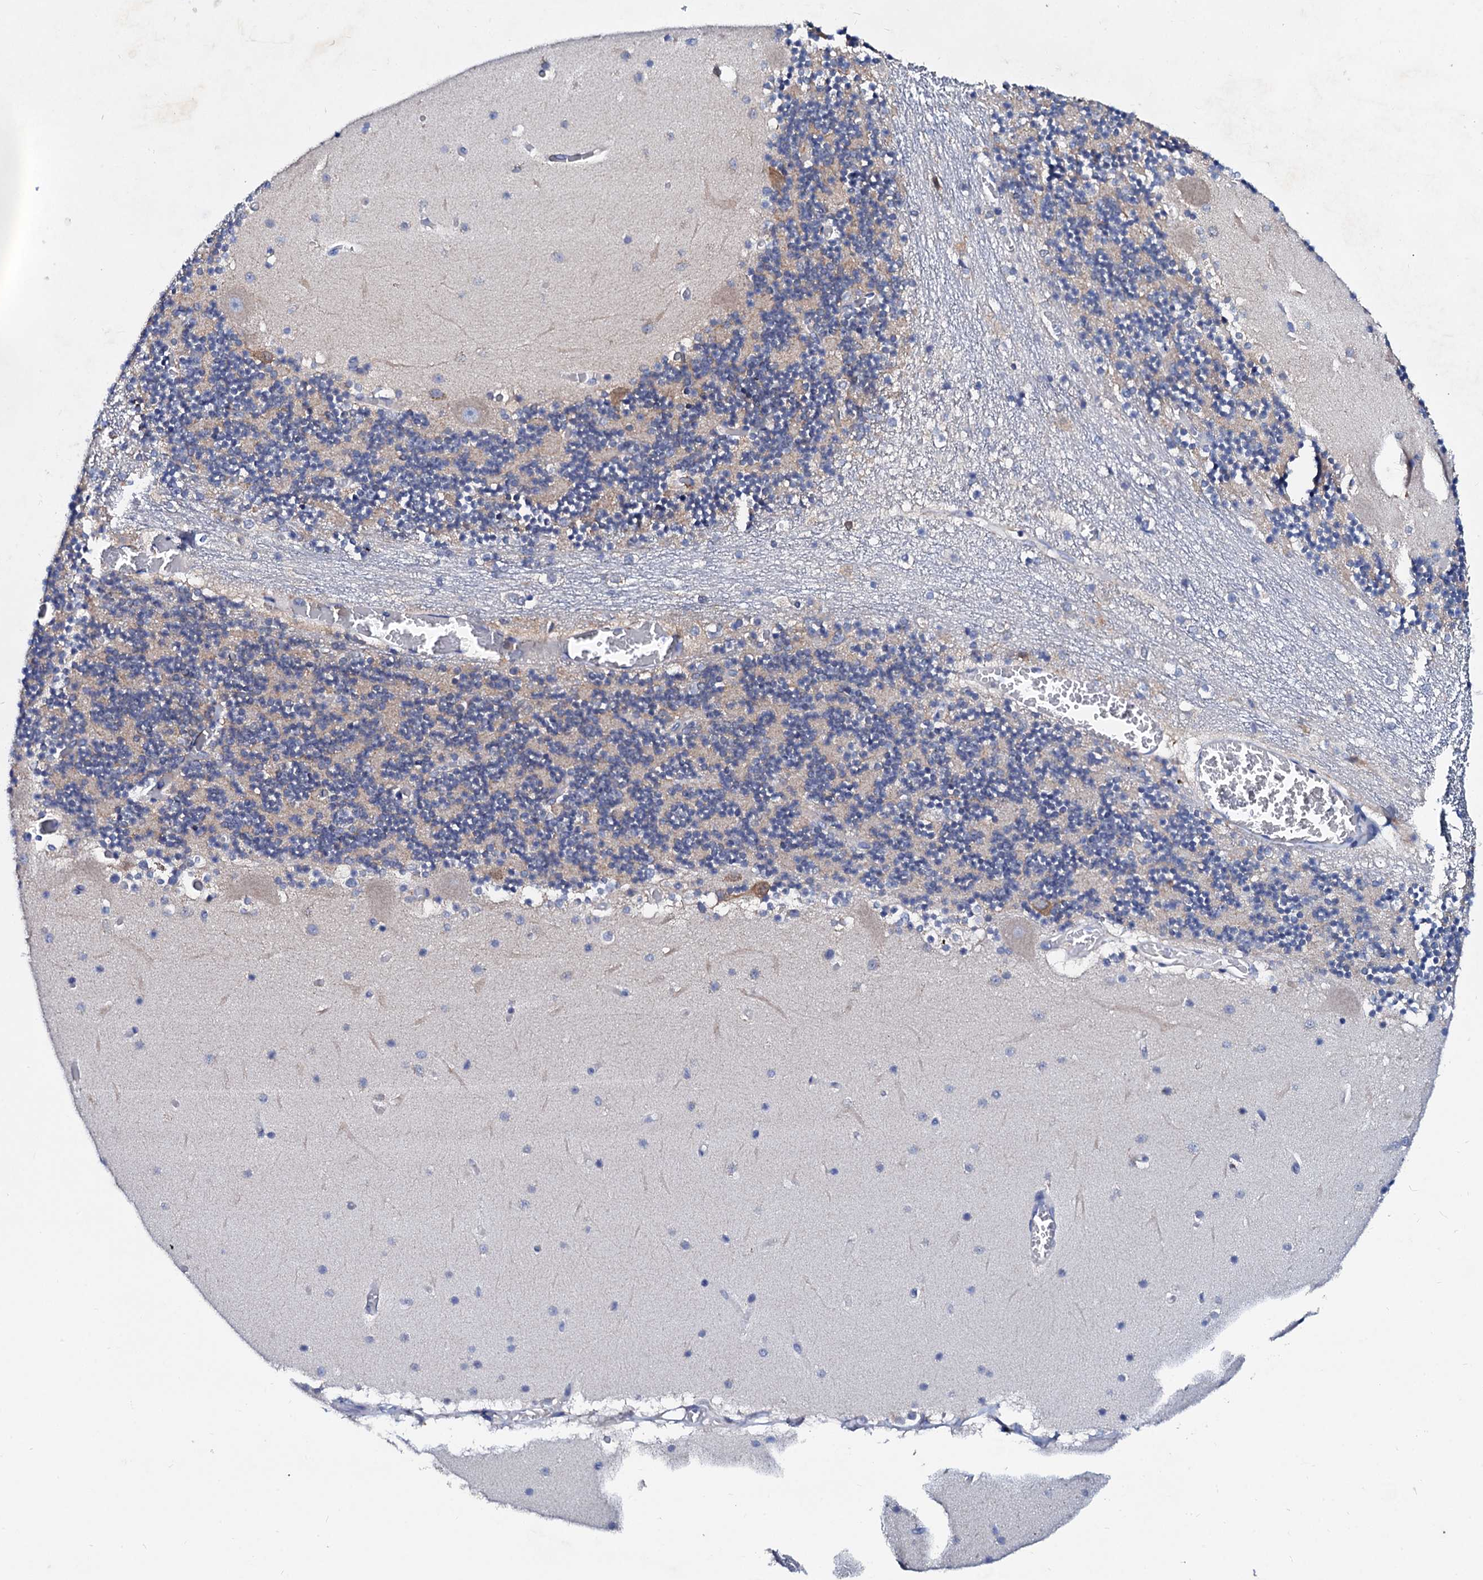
{"staining": {"intensity": "negative", "quantity": "none", "location": "none"}, "tissue": "cerebellum", "cell_type": "Cells in granular layer", "image_type": "normal", "snomed": [{"axis": "morphology", "description": "Normal tissue, NOS"}, {"axis": "topography", "description": "Cerebellum"}], "caption": "IHC photomicrograph of unremarkable cerebellum stained for a protein (brown), which displays no positivity in cells in granular layer.", "gene": "GLB1L3", "patient": {"sex": "female", "age": 28}}